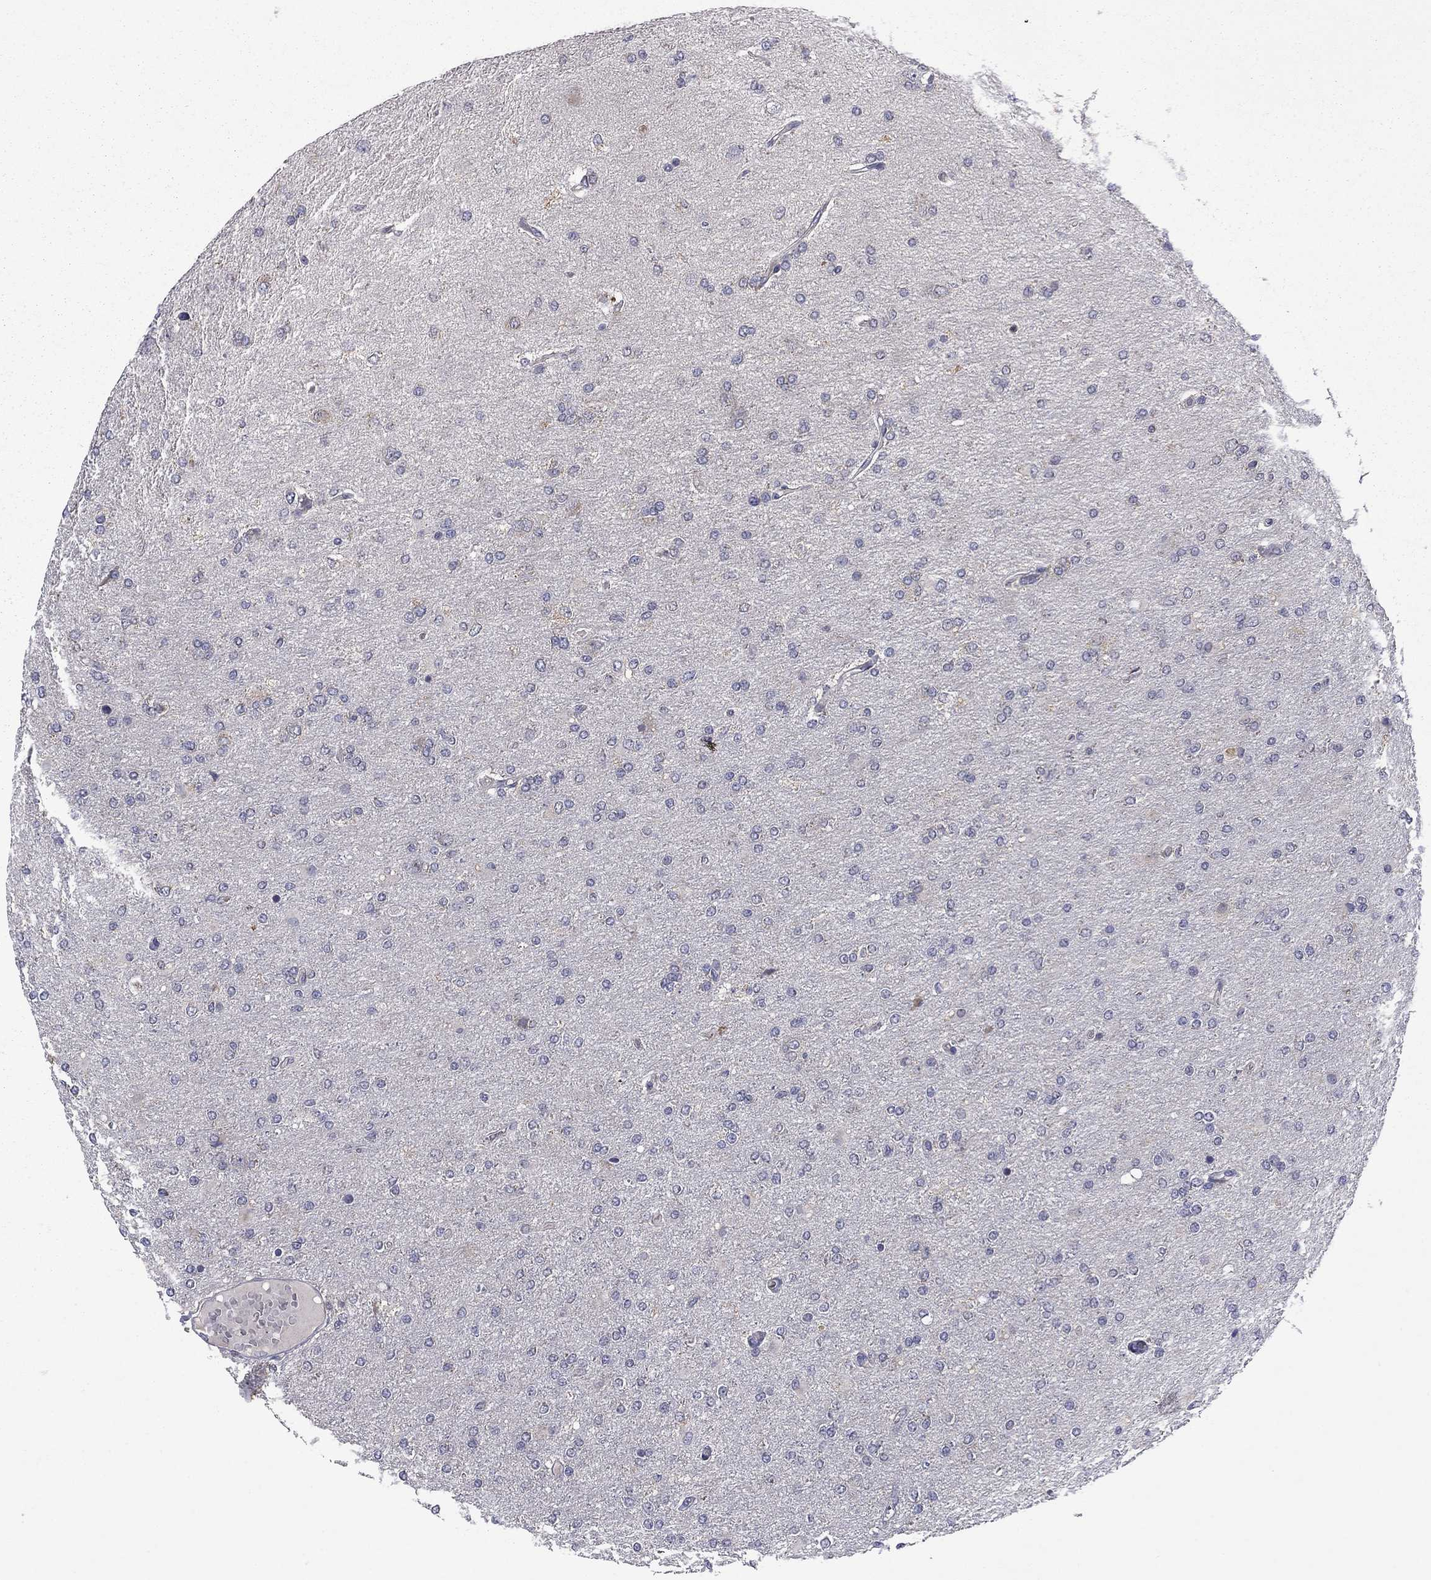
{"staining": {"intensity": "negative", "quantity": "none", "location": "none"}, "tissue": "glioma", "cell_type": "Tumor cells", "image_type": "cancer", "snomed": [{"axis": "morphology", "description": "Glioma, malignant, High grade"}, {"axis": "topography", "description": "Cerebral cortex"}], "caption": "IHC of human malignant glioma (high-grade) reveals no staining in tumor cells.", "gene": "CEACAM7", "patient": {"sex": "male", "age": 70}}